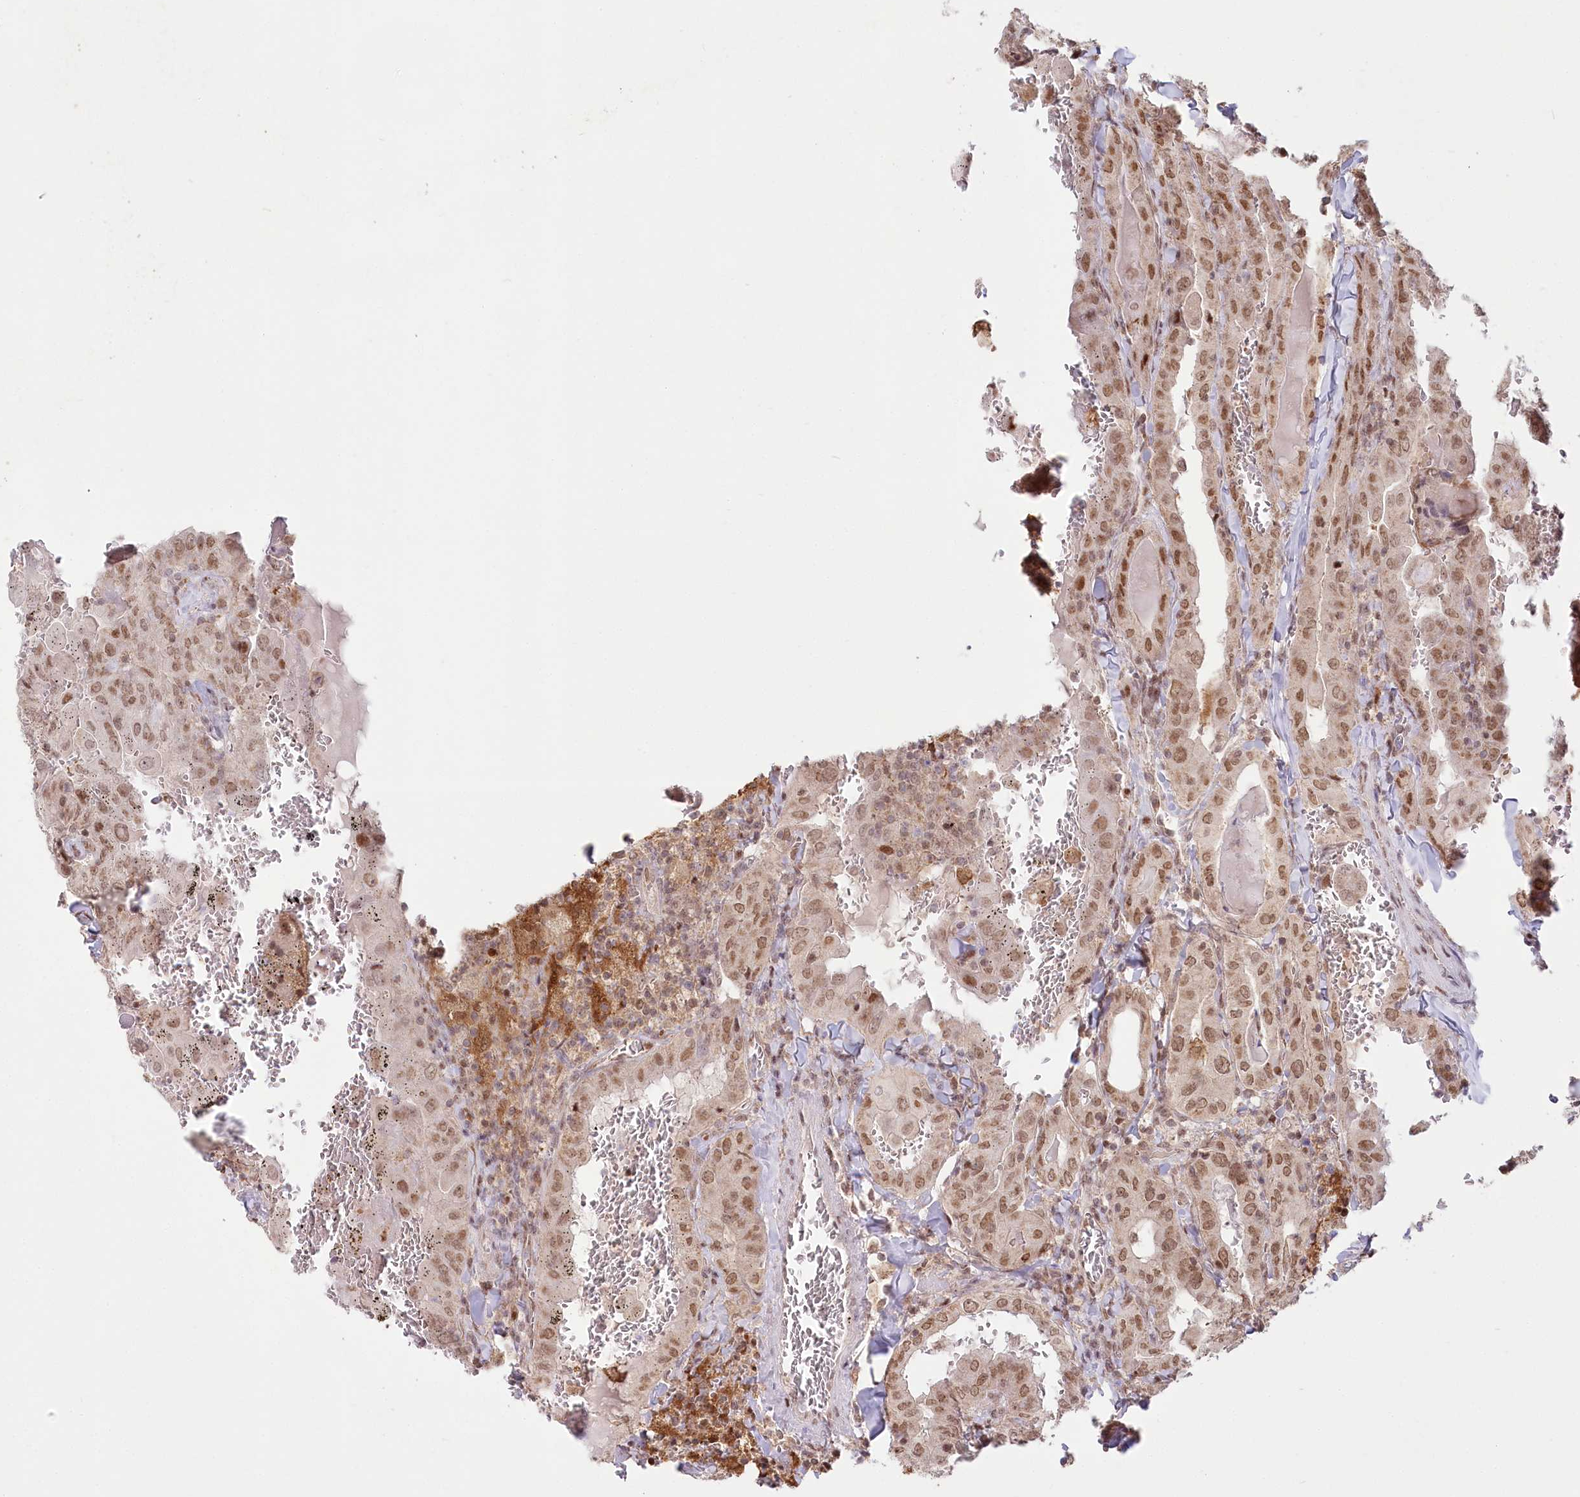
{"staining": {"intensity": "moderate", "quantity": ">75%", "location": "nuclear"}, "tissue": "thyroid cancer", "cell_type": "Tumor cells", "image_type": "cancer", "snomed": [{"axis": "morphology", "description": "Papillary adenocarcinoma, NOS"}, {"axis": "topography", "description": "Thyroid gland"}], "caption": "Human thyroid papillary adenocarcinoma stained for a protein (brown) demonstrates moderate nuclear positive staining in approximately >75% of tumor cells.", "gene": "PYURF", "patient": {"sex": "female", "age": 72}}